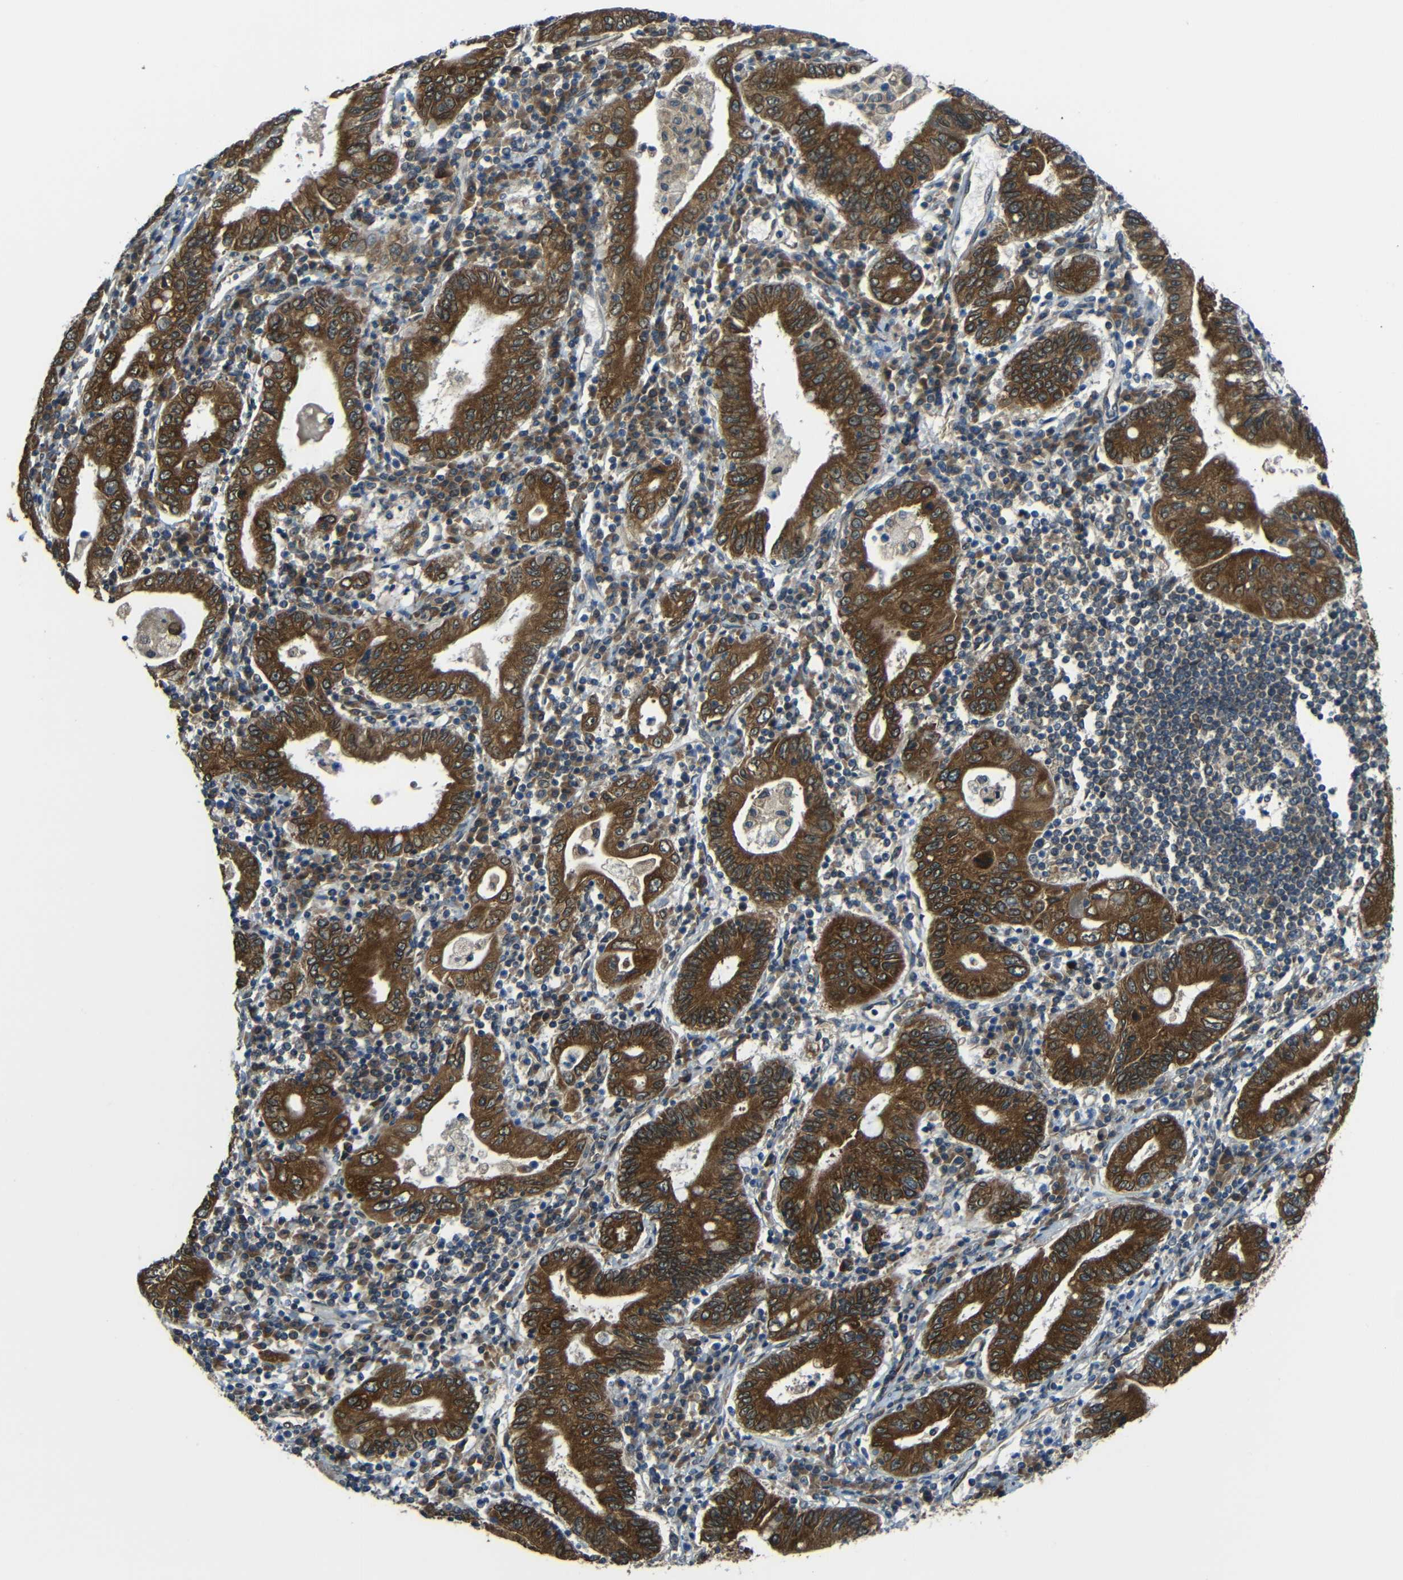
{"staining": {"intensity": "strong", "quantity": ">75%", "location": "cytoplasmic/membranous"}, "tissue": "stomach cancer", "cell_type": "Tumor cells", "image_type": "cancer", "snomed": [{"axis": "morphology", "description": "Normal tissue, NOS"}, {"axis": "morphology", "description": "Adenocarcinoma, NOS"}, {"axis": "topography", "description": "Esophagus"}, {"axis": "topography", "description": "Stomach, upper"}, {"axis": "topography", "description": "Peripheral nerve tissue"}], "caption": "Immunohistochemistry (IHC) (DAB) staining of stomach cancer (adenocarcinoma) shows strong cytoplasmic/membranous protein positivity in approximately >75% of tumor cells.", "gene": "VAPB", "patient": {"sex": "male", "age": 62}}